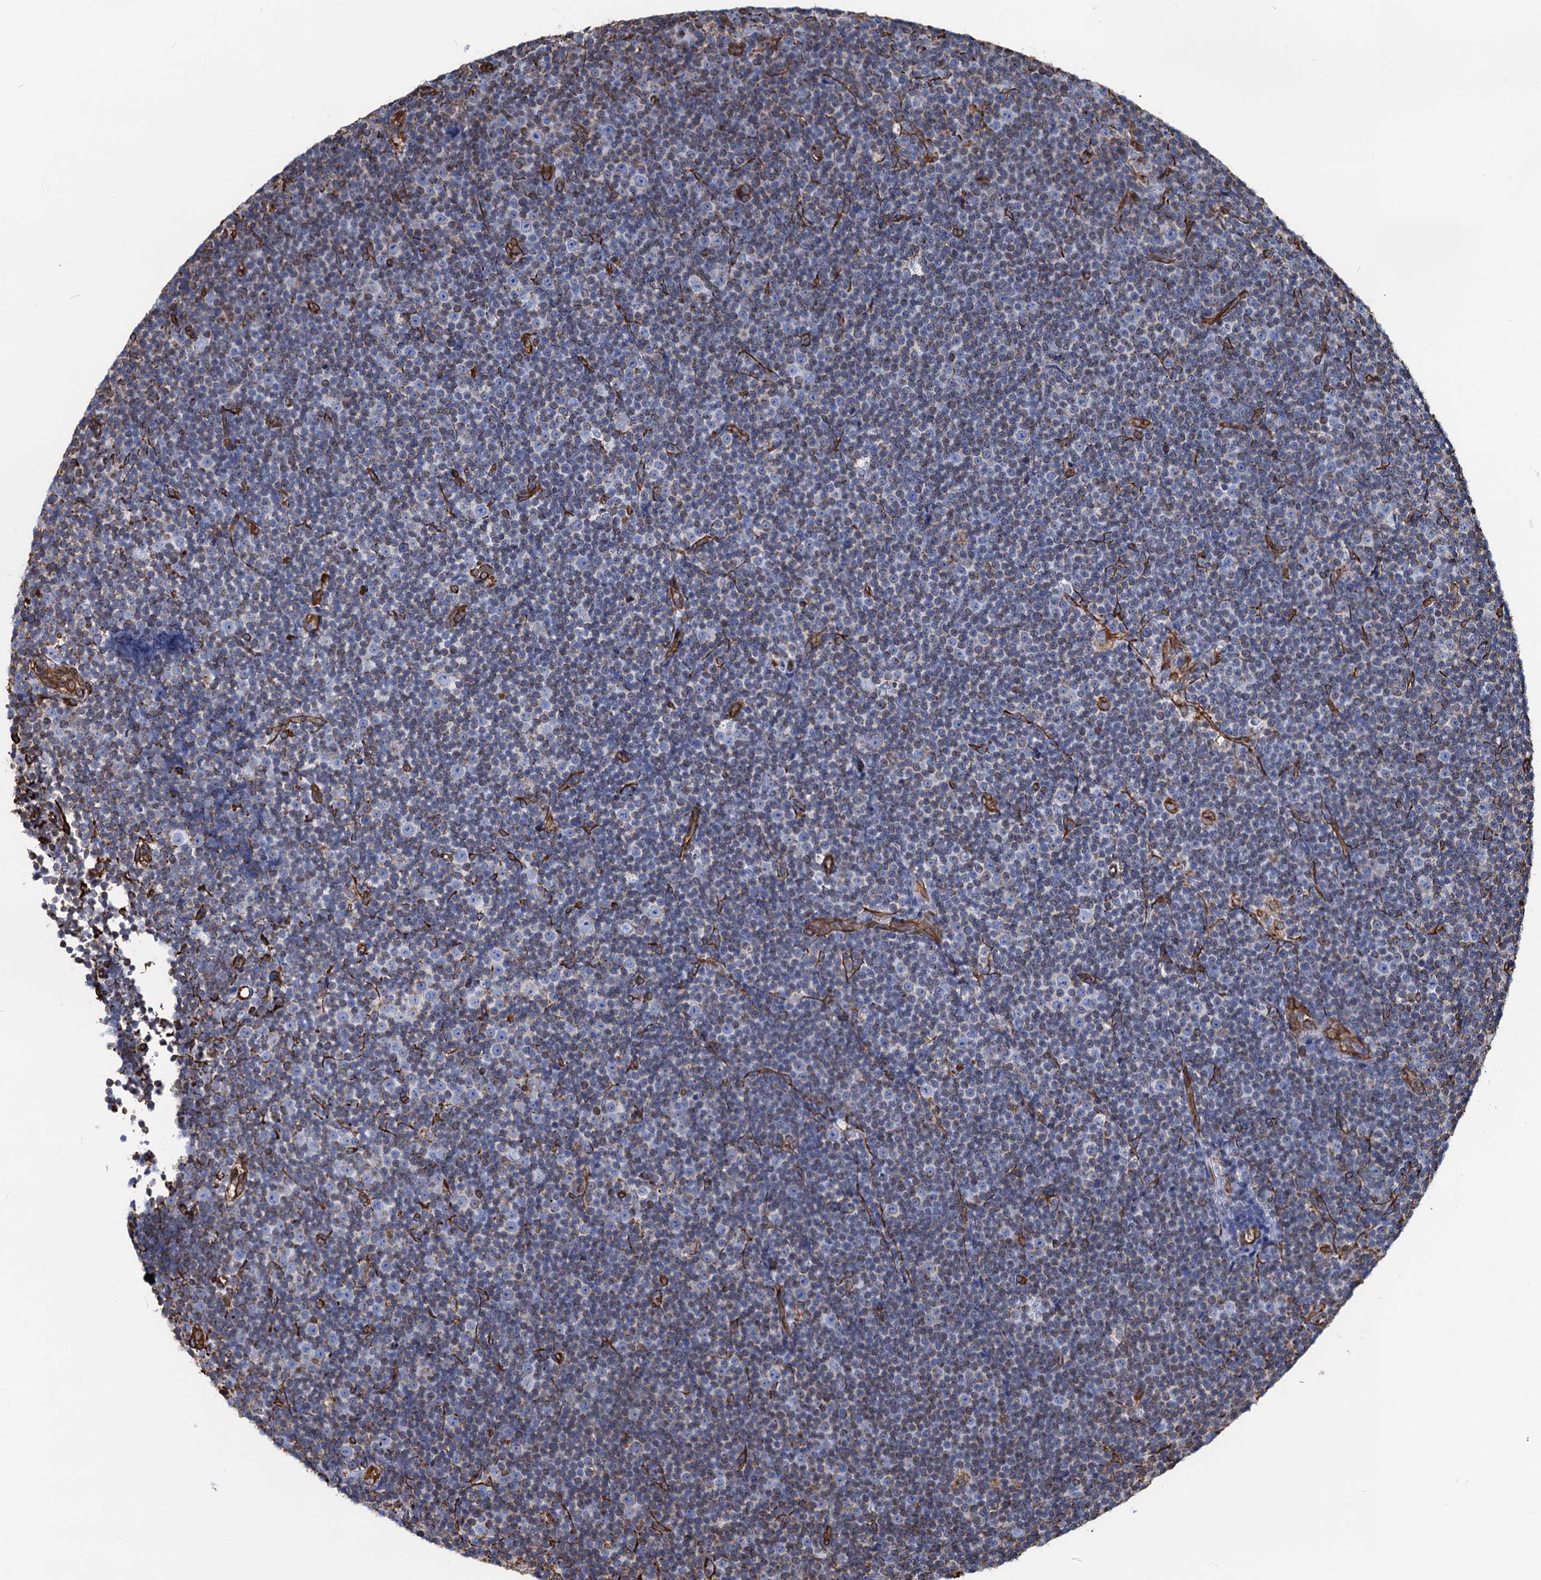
{"staining": {"intensity": "negative", "quantity": "none", "location": "none"}, "tissue": "lymphoma", "cell_type": "Tumor cells", "image_type": "cancer", "snomed": [{"axis": "morphology", "description": "Malignant lymphoma, non-Hodgkin's type, Low grade"}, {"axis": "topography", "description": "Lymph node"}], "caption": "This is a micrograph of immunohistochemistry staining of low-grade malignant lymphoma, non-Hodgkin's type, which shows no expression in tumor cells.", "gene": "PGM2", "patient": {"sex": "female", "age": 67}}